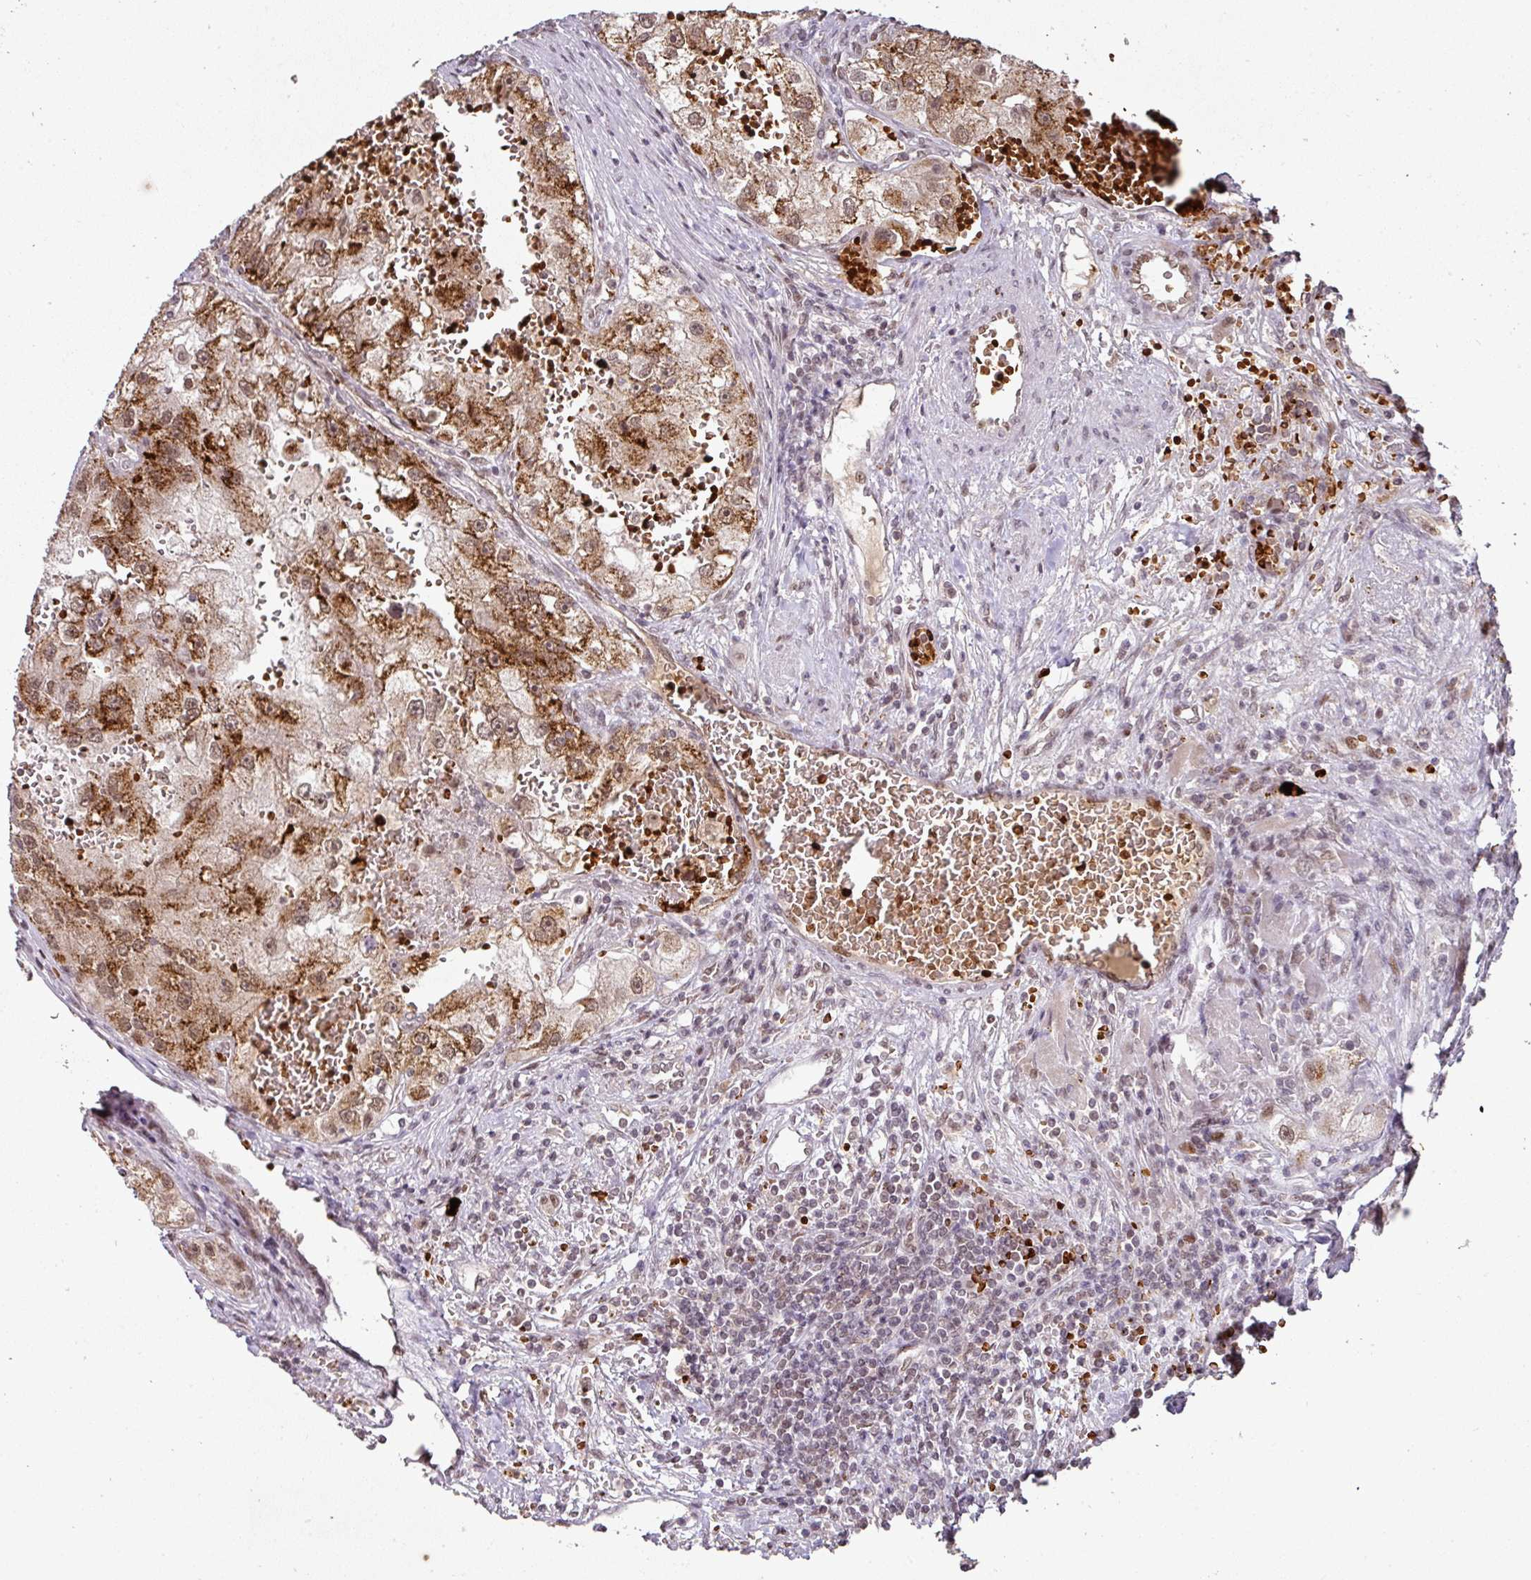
{"staining": {"intensity": "moderate", "quantity": ">75%", "location": "cytoplasmic/membranous,nuclear"}, "tissue": "renal cancer", "cell_type": "Tumor cells", "image_type": "cancer", "snomed": [{"axis": "morphology", "description": "Adenocarcinoma, NOS"}, {"axis": "topography", "description": "Kidney"}], "caption": "This is a micrograph of immunohistochemistry (IHC) staining of renal adenocarcinoma, which shows moderate staining in the cytoplasmic/membranous and nuclear of tumor cells.", "gene": "NEIL1", "patient": {"sex": "male", "age": 63}}